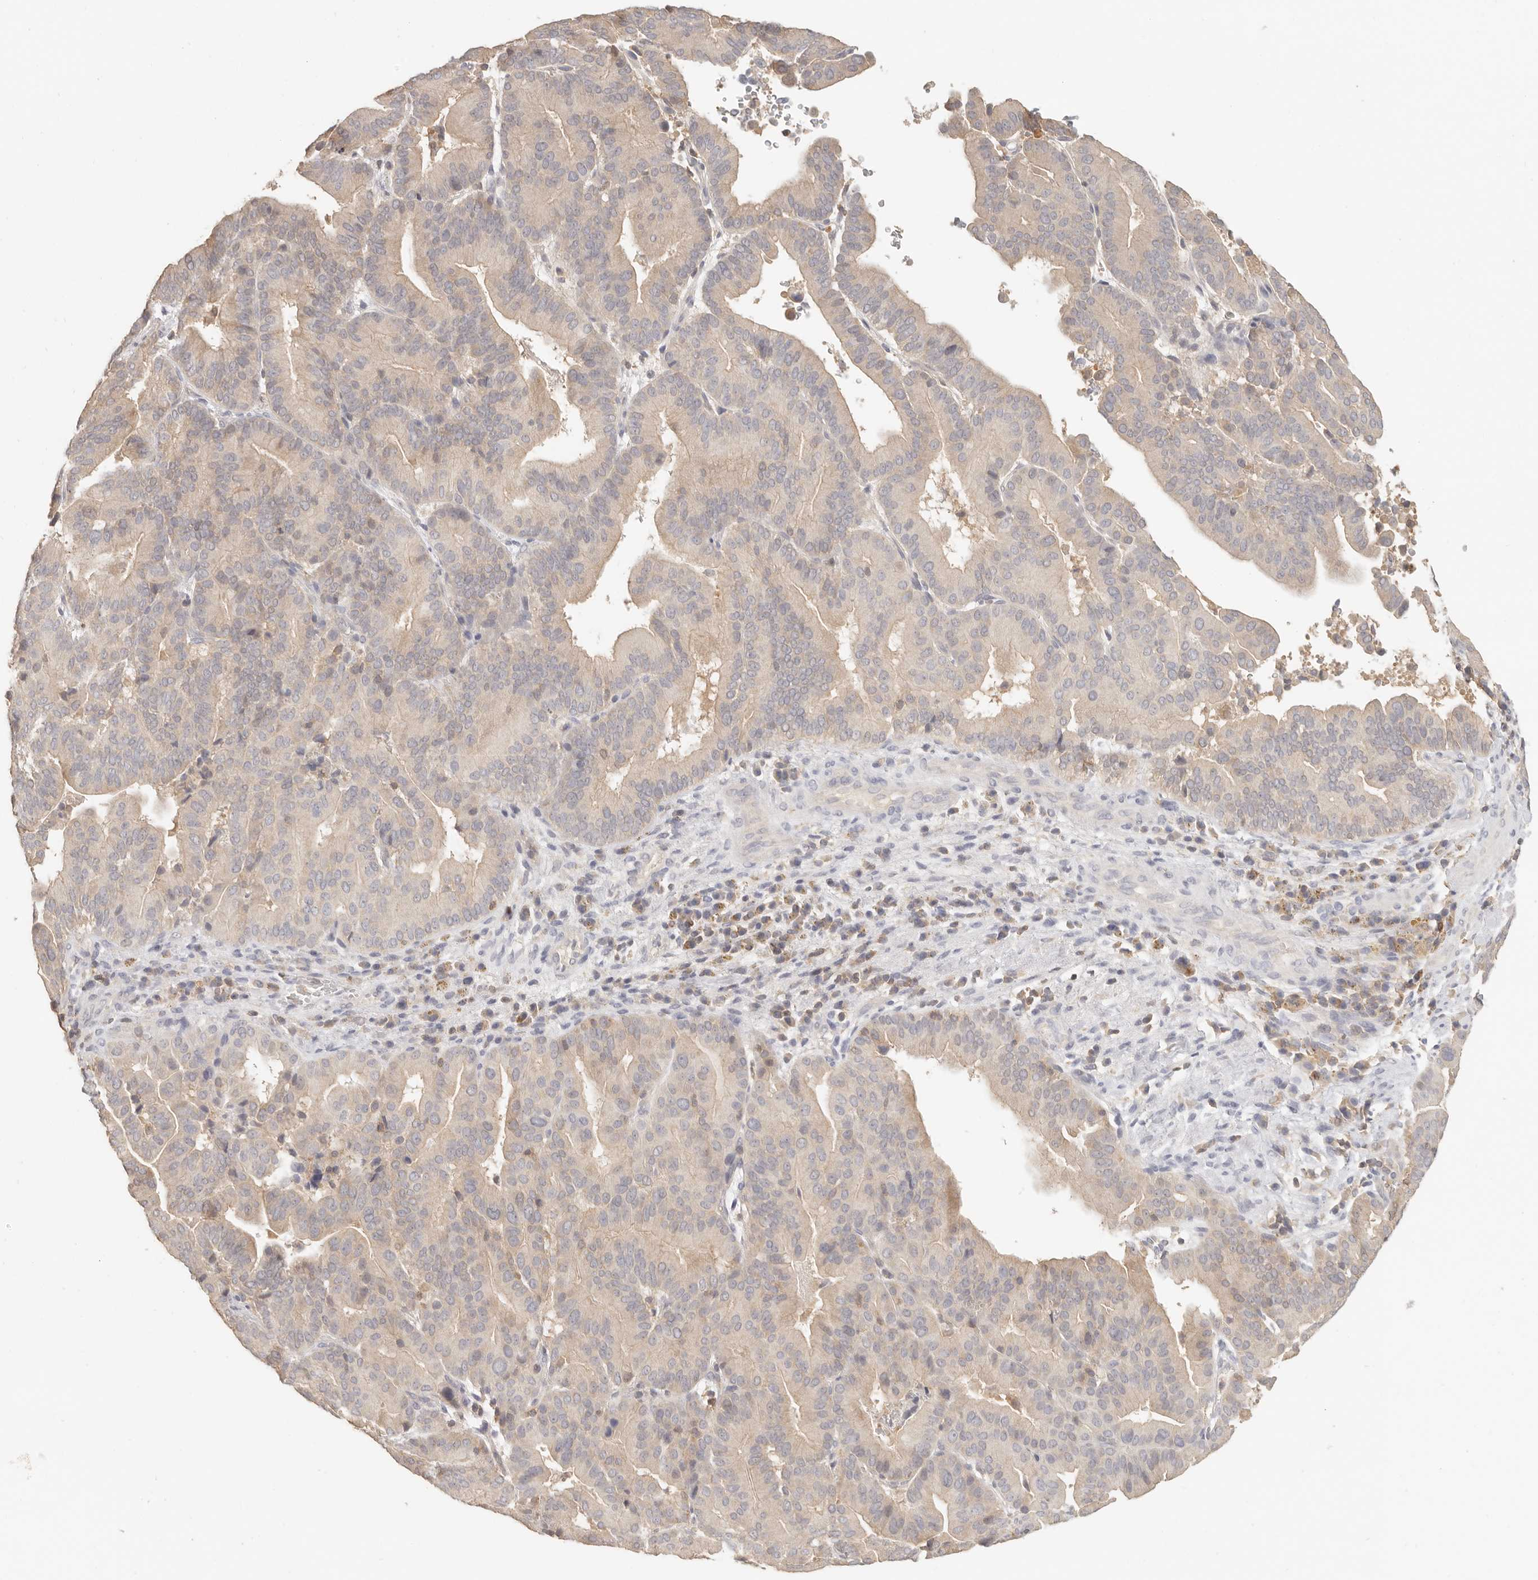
{"staining": {"intensity": "weak", "quantity": ">75%", "location": "cytoplasmic/membranous"}, "tissue": "liver cancer", "cell_type": "Tumor cells", "image_type": "cancer", "snomed": [{"axis": "morphology", "description": "Cholangiocarcinoma"}, {"axis": "topography", "description": "Liver"}], "caption": "Protein positivity by immunohistochemistry (IHC) reveals weak cytoplasmic/membranous staining in approximately >75% of tumor cells in liver cancer.", "gene": "CSK", "patient": {"sex": "female", "age": 75}}